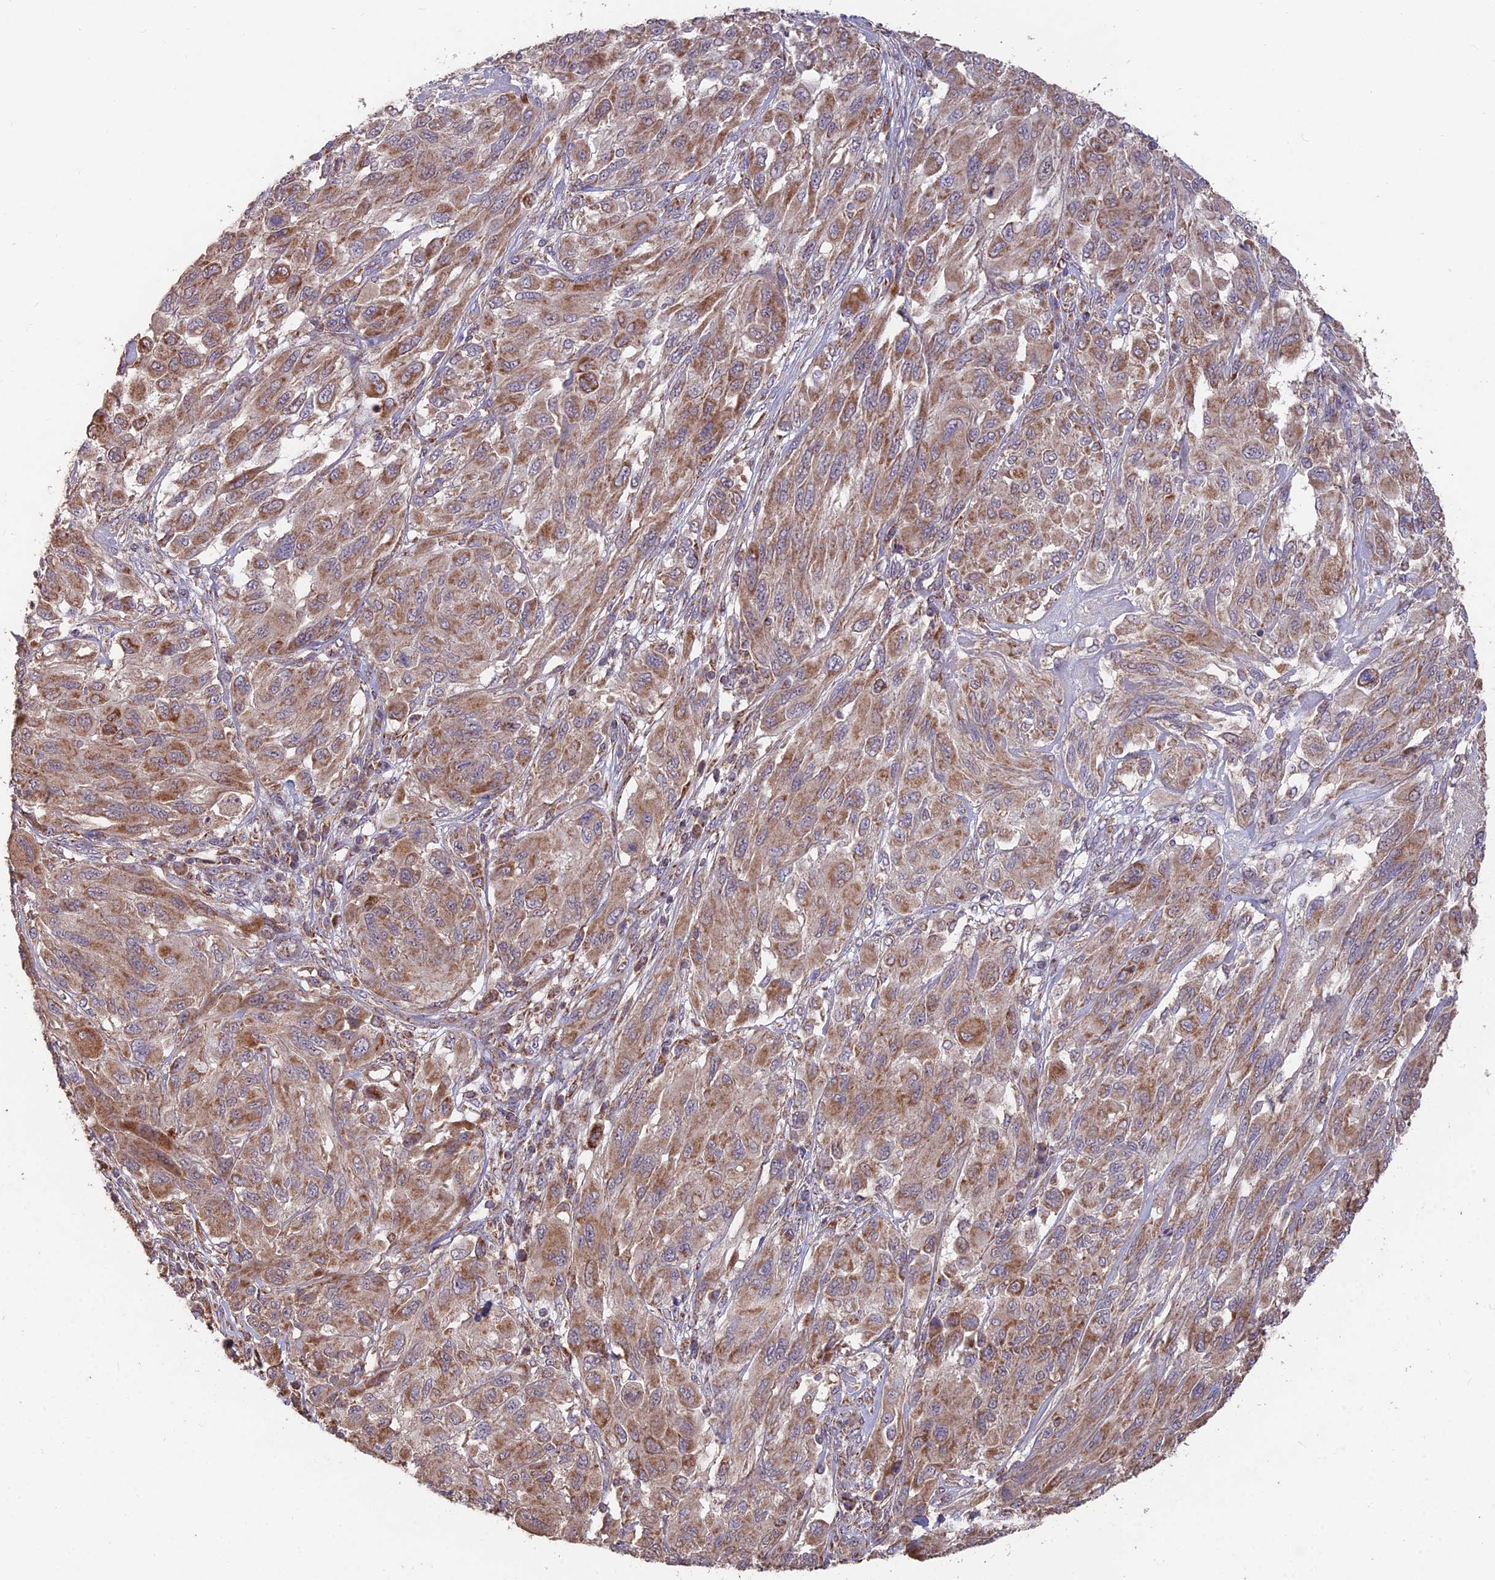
{"staining": {"intensity": "moderate", "quantity": ">75%", "location": "cytoplasmic/membranous"}, "tissue": "melanoma", "cell_type": "Tumor cells", "image_type": "cancer", "snomed": [{"axis": "morphology", "description": "Malignant melanoma, NOS"}, {"axis": "topography", "description": "Skin"}], "caption": "This is an image of immunohistochemistry staining of melanoma, which shows moderate positivity in the cytoplasmic/membranous of tumor cells.", "gene": "IFT22", "patient": {"sex": "female", "age": 91}}